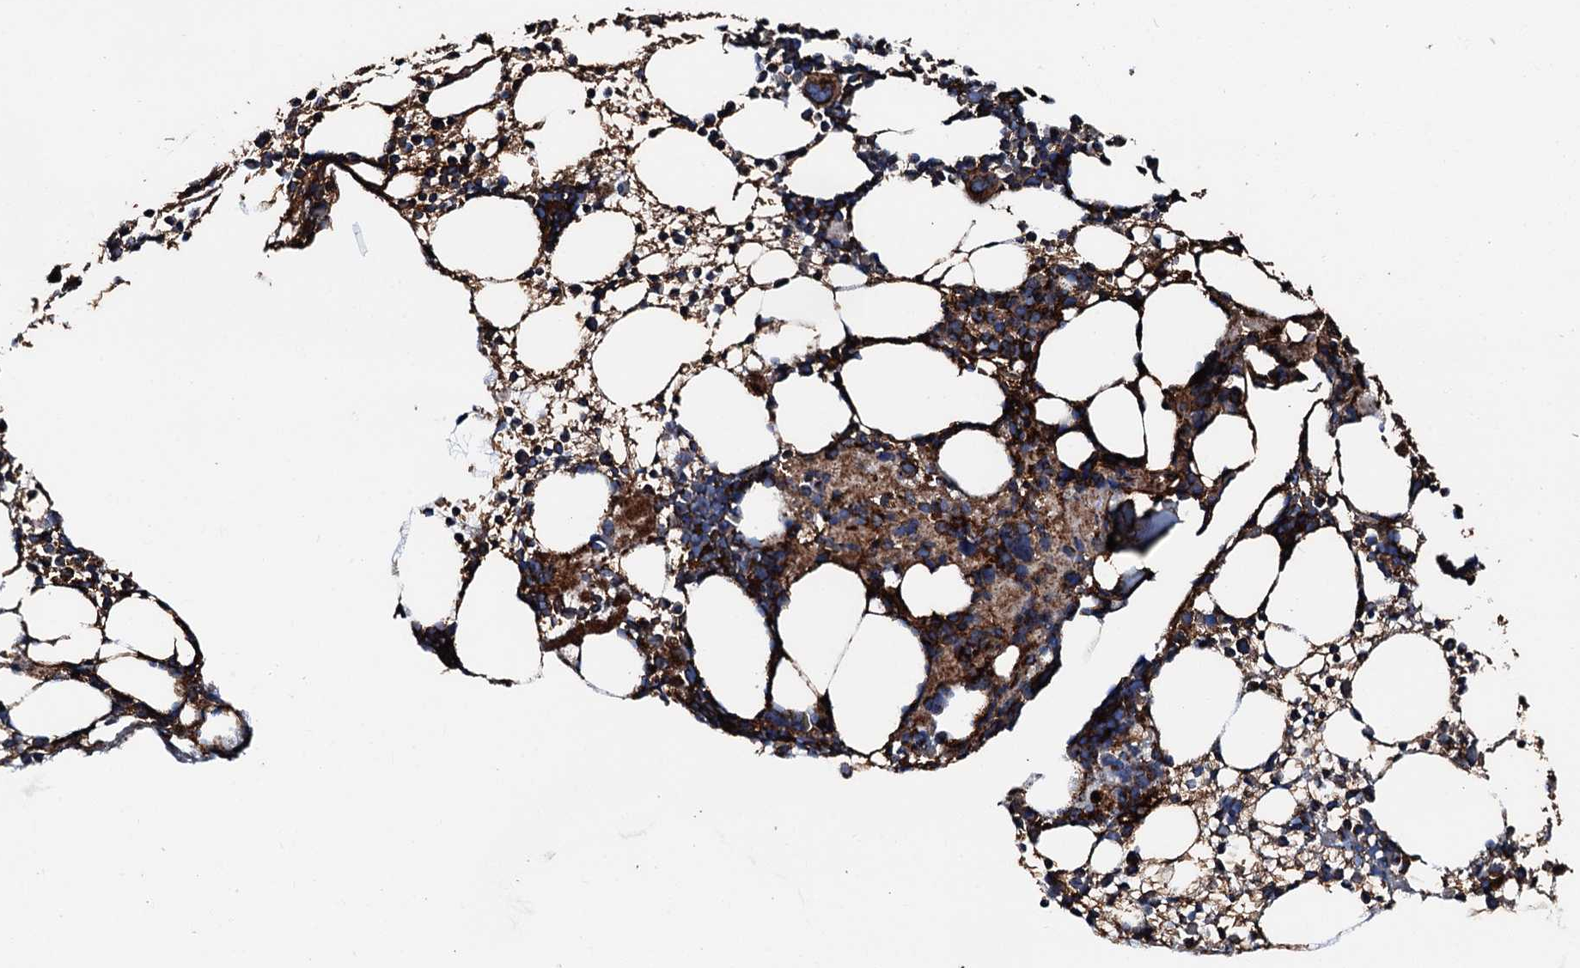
{"staining": {"intensity": "strong", "quantity": ">75%", "location": "cytoplasmic/membranous"}, "tissue": "bone marrow", "cell_type": "Hematopoietic cells", "image_type": "normal", "snomed": [{"axis": "morphology", "description": "Normal tissue, NOS"}, {"axis": "topography", "description": "Bone marrow"}], "caption": "Brown immunohistochemical staining in benign human bone marrow exhibits strong cytoplasmic/membranous staining in approximately >75% of hematopoietic cells.", "gene": "HADH", "patient": {"sex": "female", "age": 57}}